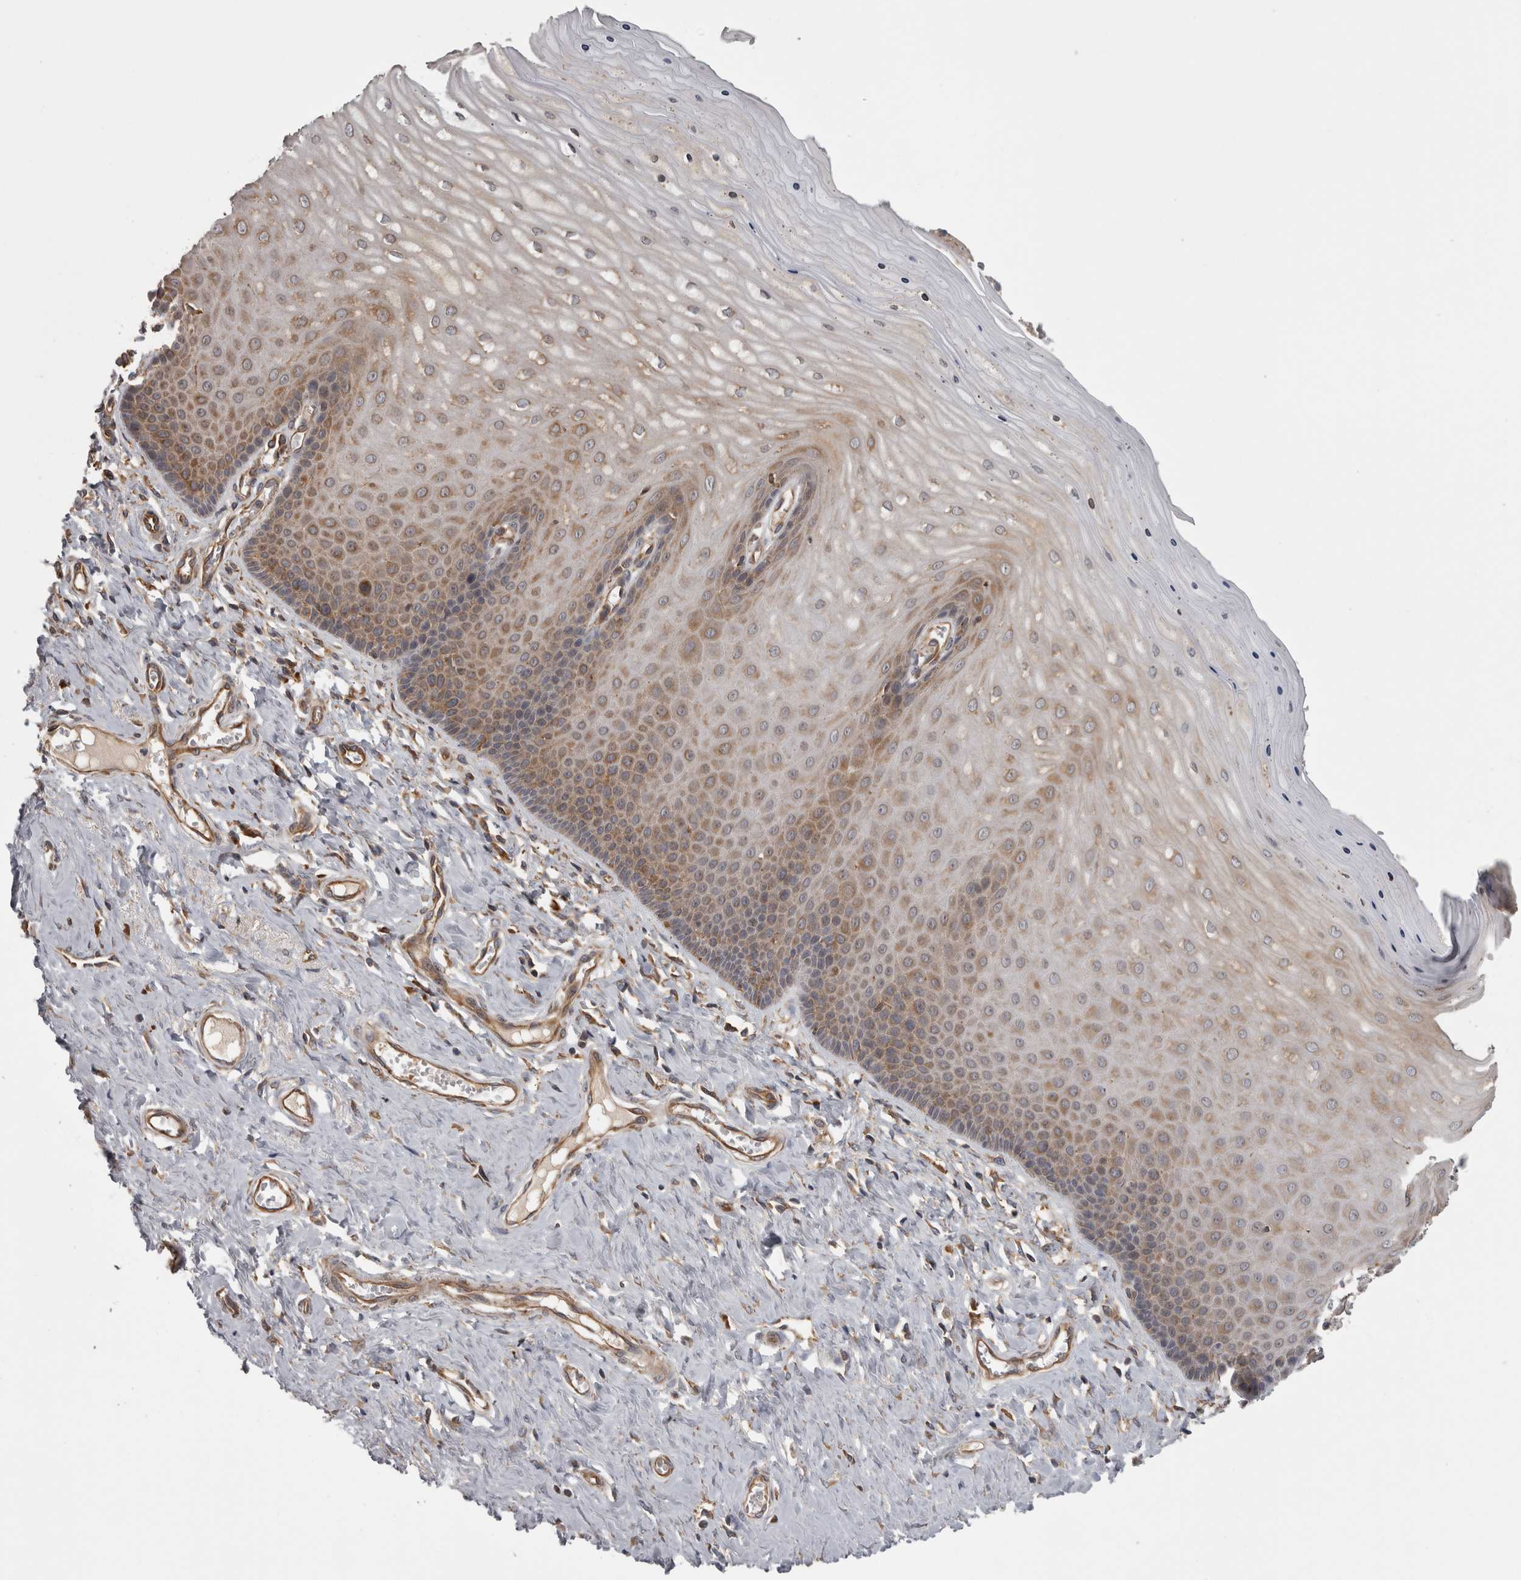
{"staining": {"intensity": "moderate", "quantity": ">75%", "location": "cytoplasmic/membranous"}, "tissue": "cervix", "cell_type": "Squamous epithelial cells", "image_type": "normal", "snomed": [{"axis": "morphology", "description": "Normal tissue, NOS"}, {"axis": "topography", "description": "Cervix"}], "caption": "Squamous epithelial cells demonstrate moderate cytoplasmic/membranous staining in approximately >75% of cells in normal cervix. The staining was performed using DAB, with brown indicating positive protein expression. Nuclei are stained blue with hematoxylin.", "gene": "SMCR8", "patient": {"sex": "female", "age": 55}}